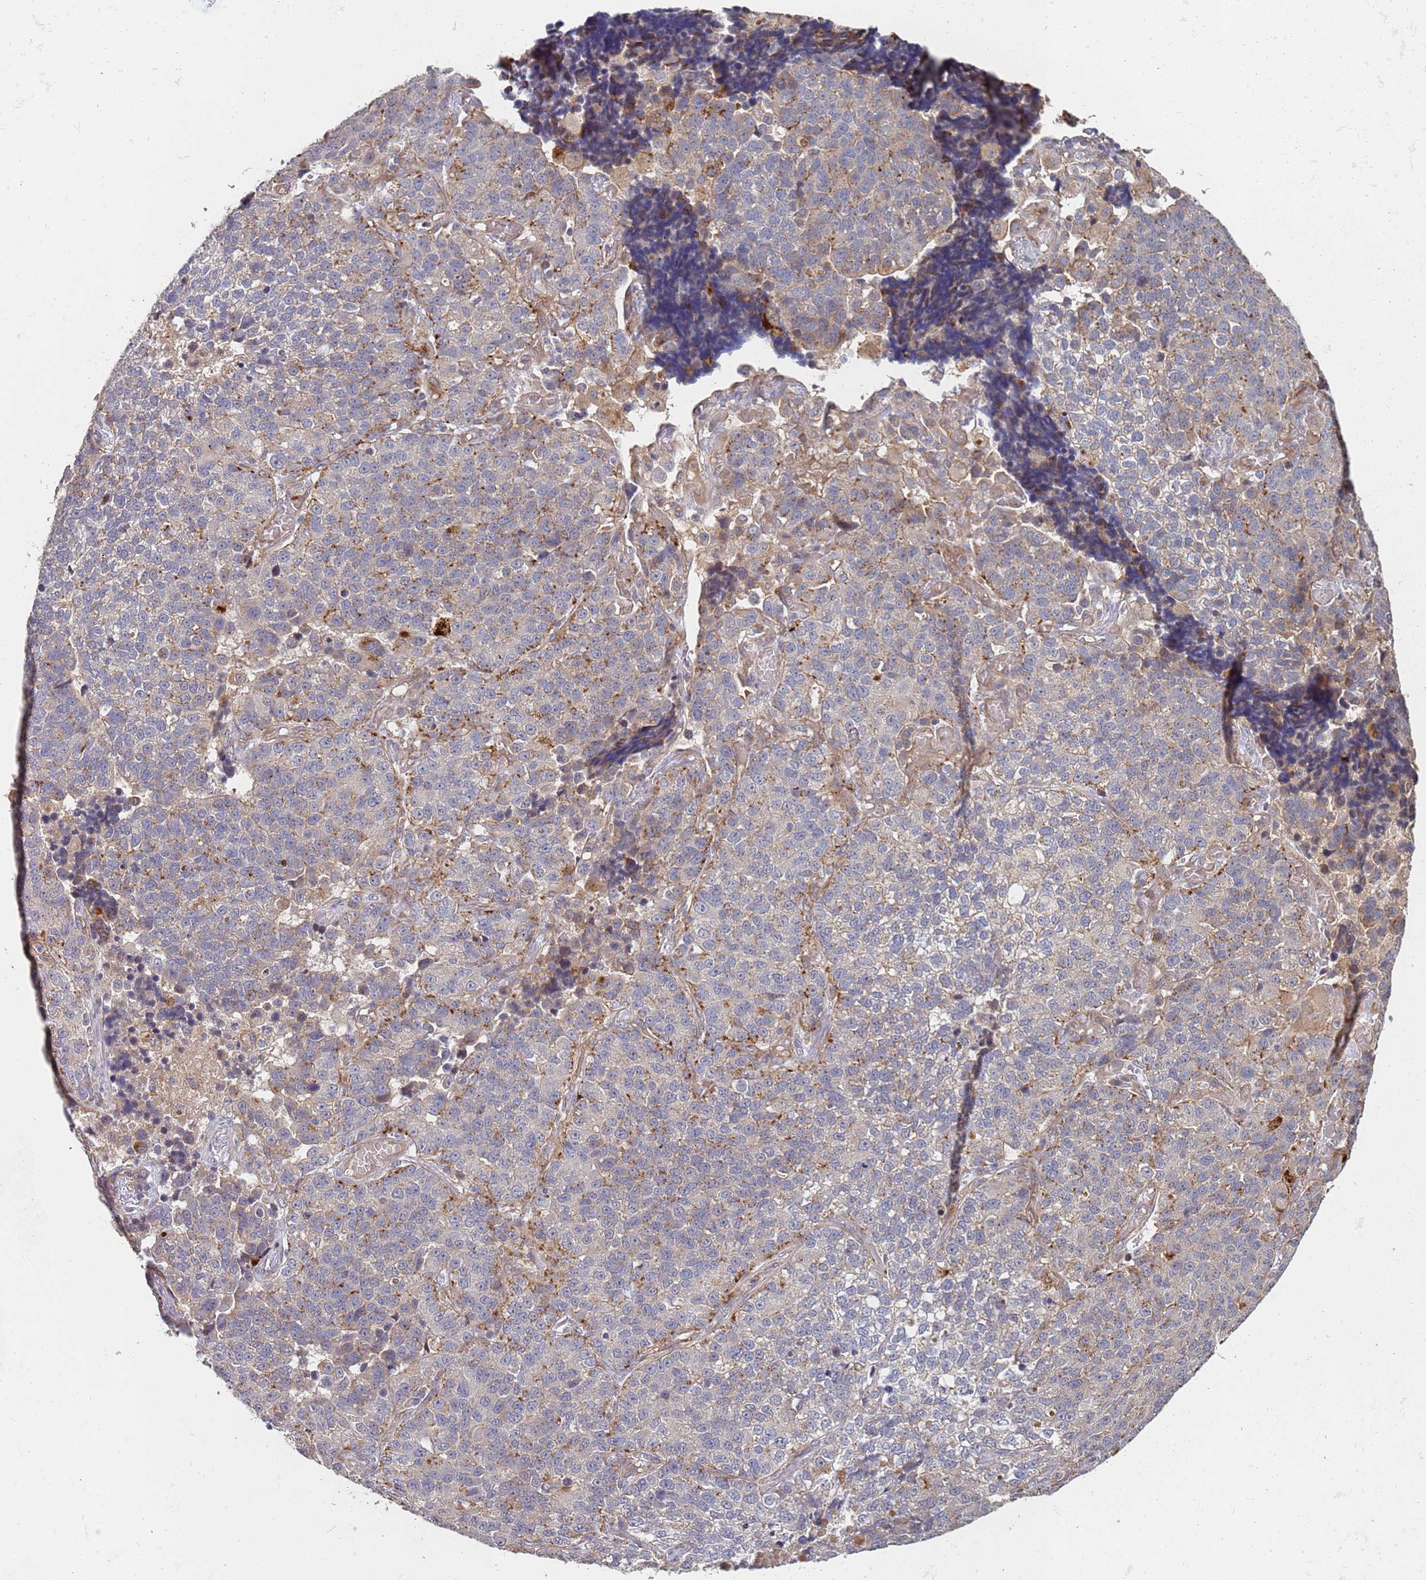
{"staining": {"intensity": "weak", "quantity": "<25%", "location": "cytoplasmic/membranous"}, "tissue": "lung cancer", "cell_type": "Tumor cells", "image_type": "cancer", "snomed": [{"axis": "morphology", "description": "Adenocarcinoma, NOS"}, {"axis": "topography", "description": "Lung"}], "caption": "Immunohistochemistry of lung adenocarcinoma demonstrates no expression in tumor cells.", "gene": "ABCB6", "patient": {"sex": "male", "age": 49}}